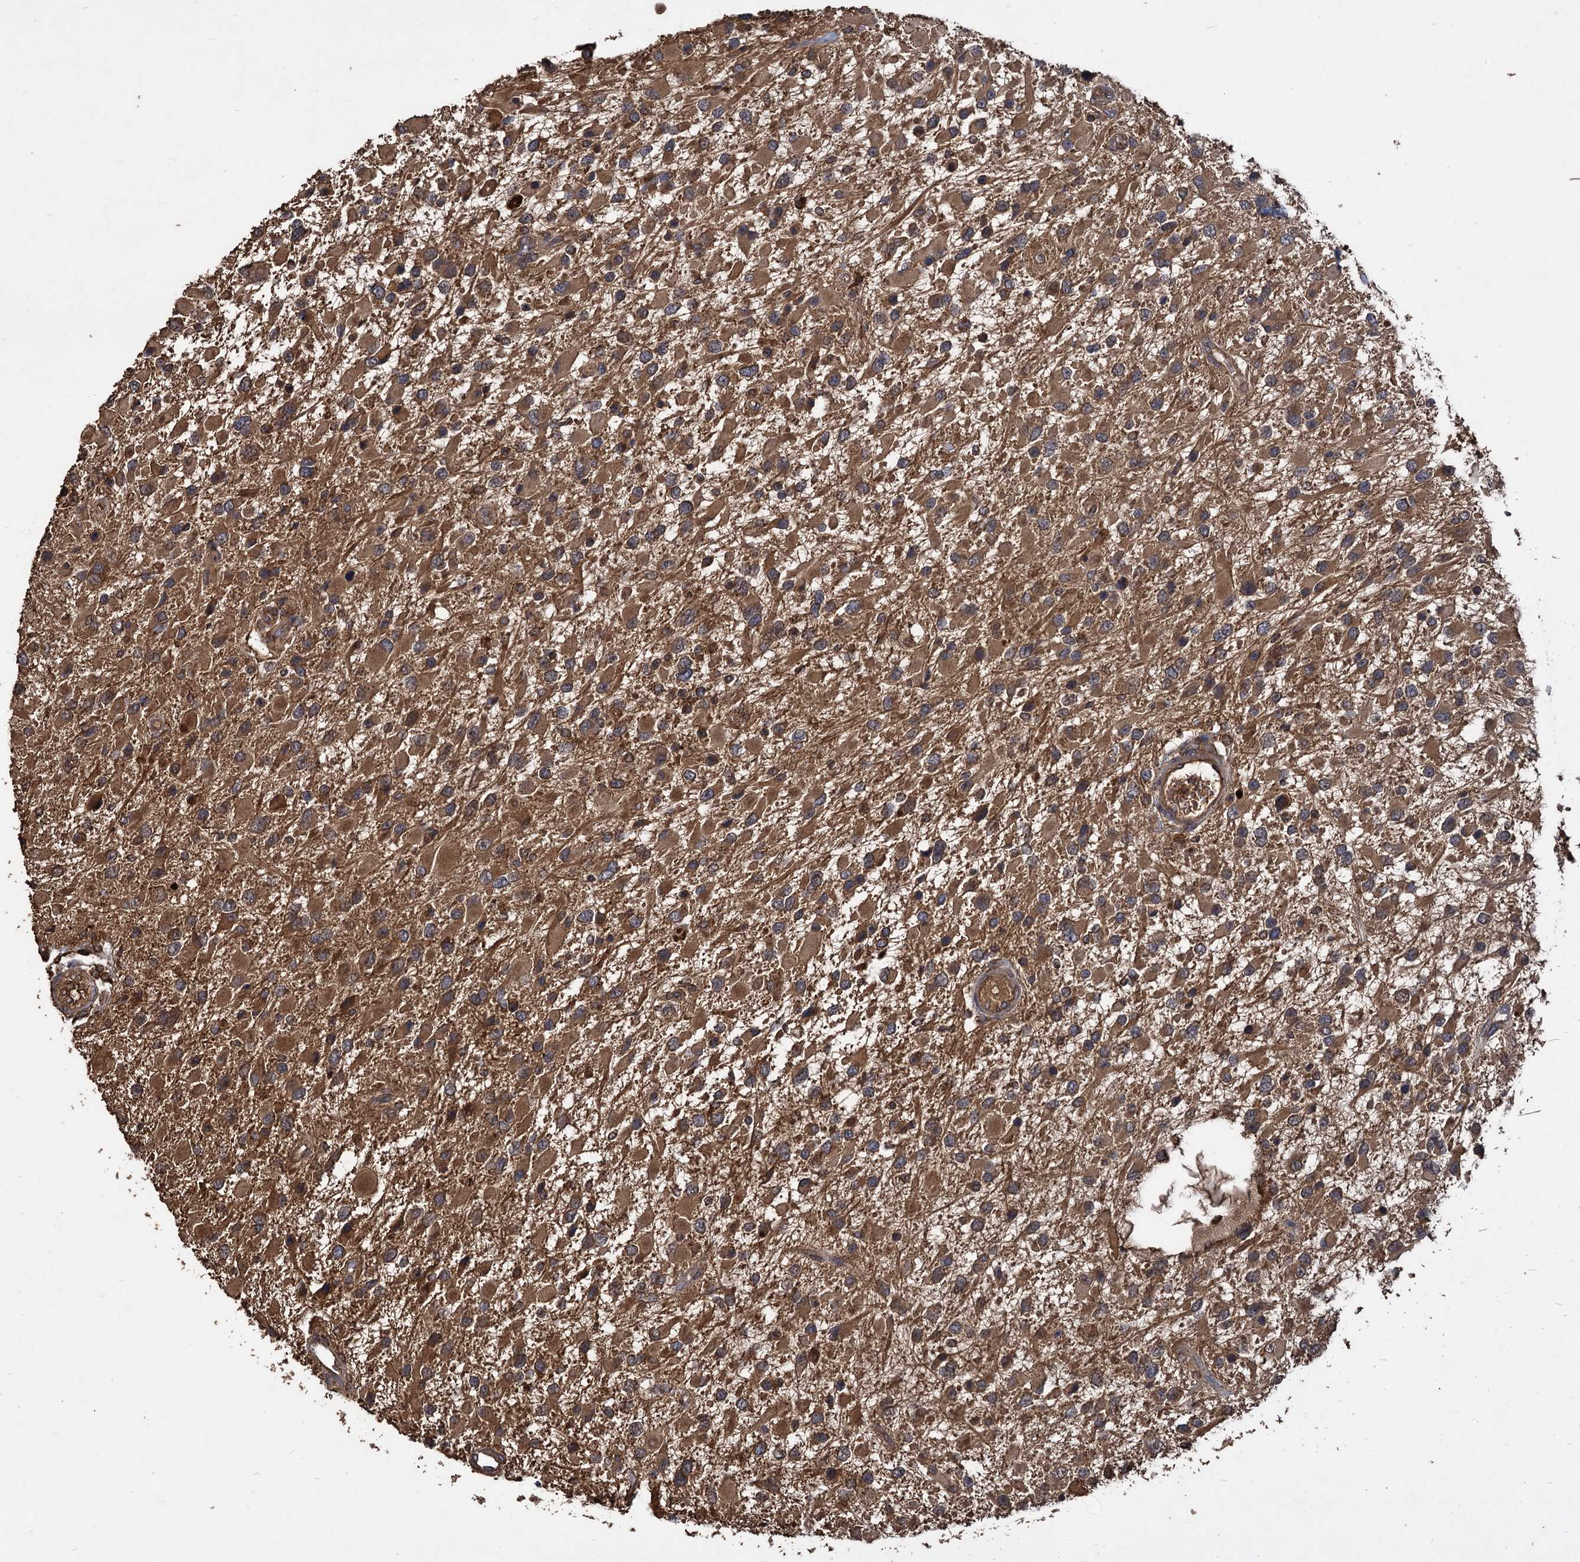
{"staining": {"intensity": "moderate", "quantity": ">75%", "location": "cytoplasmic/membranous"}, "tissue": "glioma", "cell_type": "Tumor cells", "image_type": "cancer", "snomed": [{"axis": "morphology", "description": "Glioma, malignant, High grade"}, {"axis": "topography", "description": "Brain"}], "caption": "Approximately >75% of tumor cells in human glioma exhibit moderate cytoplasmic/membranous protein positivity as visualized by brown immunohistochemical staining.", "gene": "GCLC", "patient": {"sex": "male", "age": 53}}